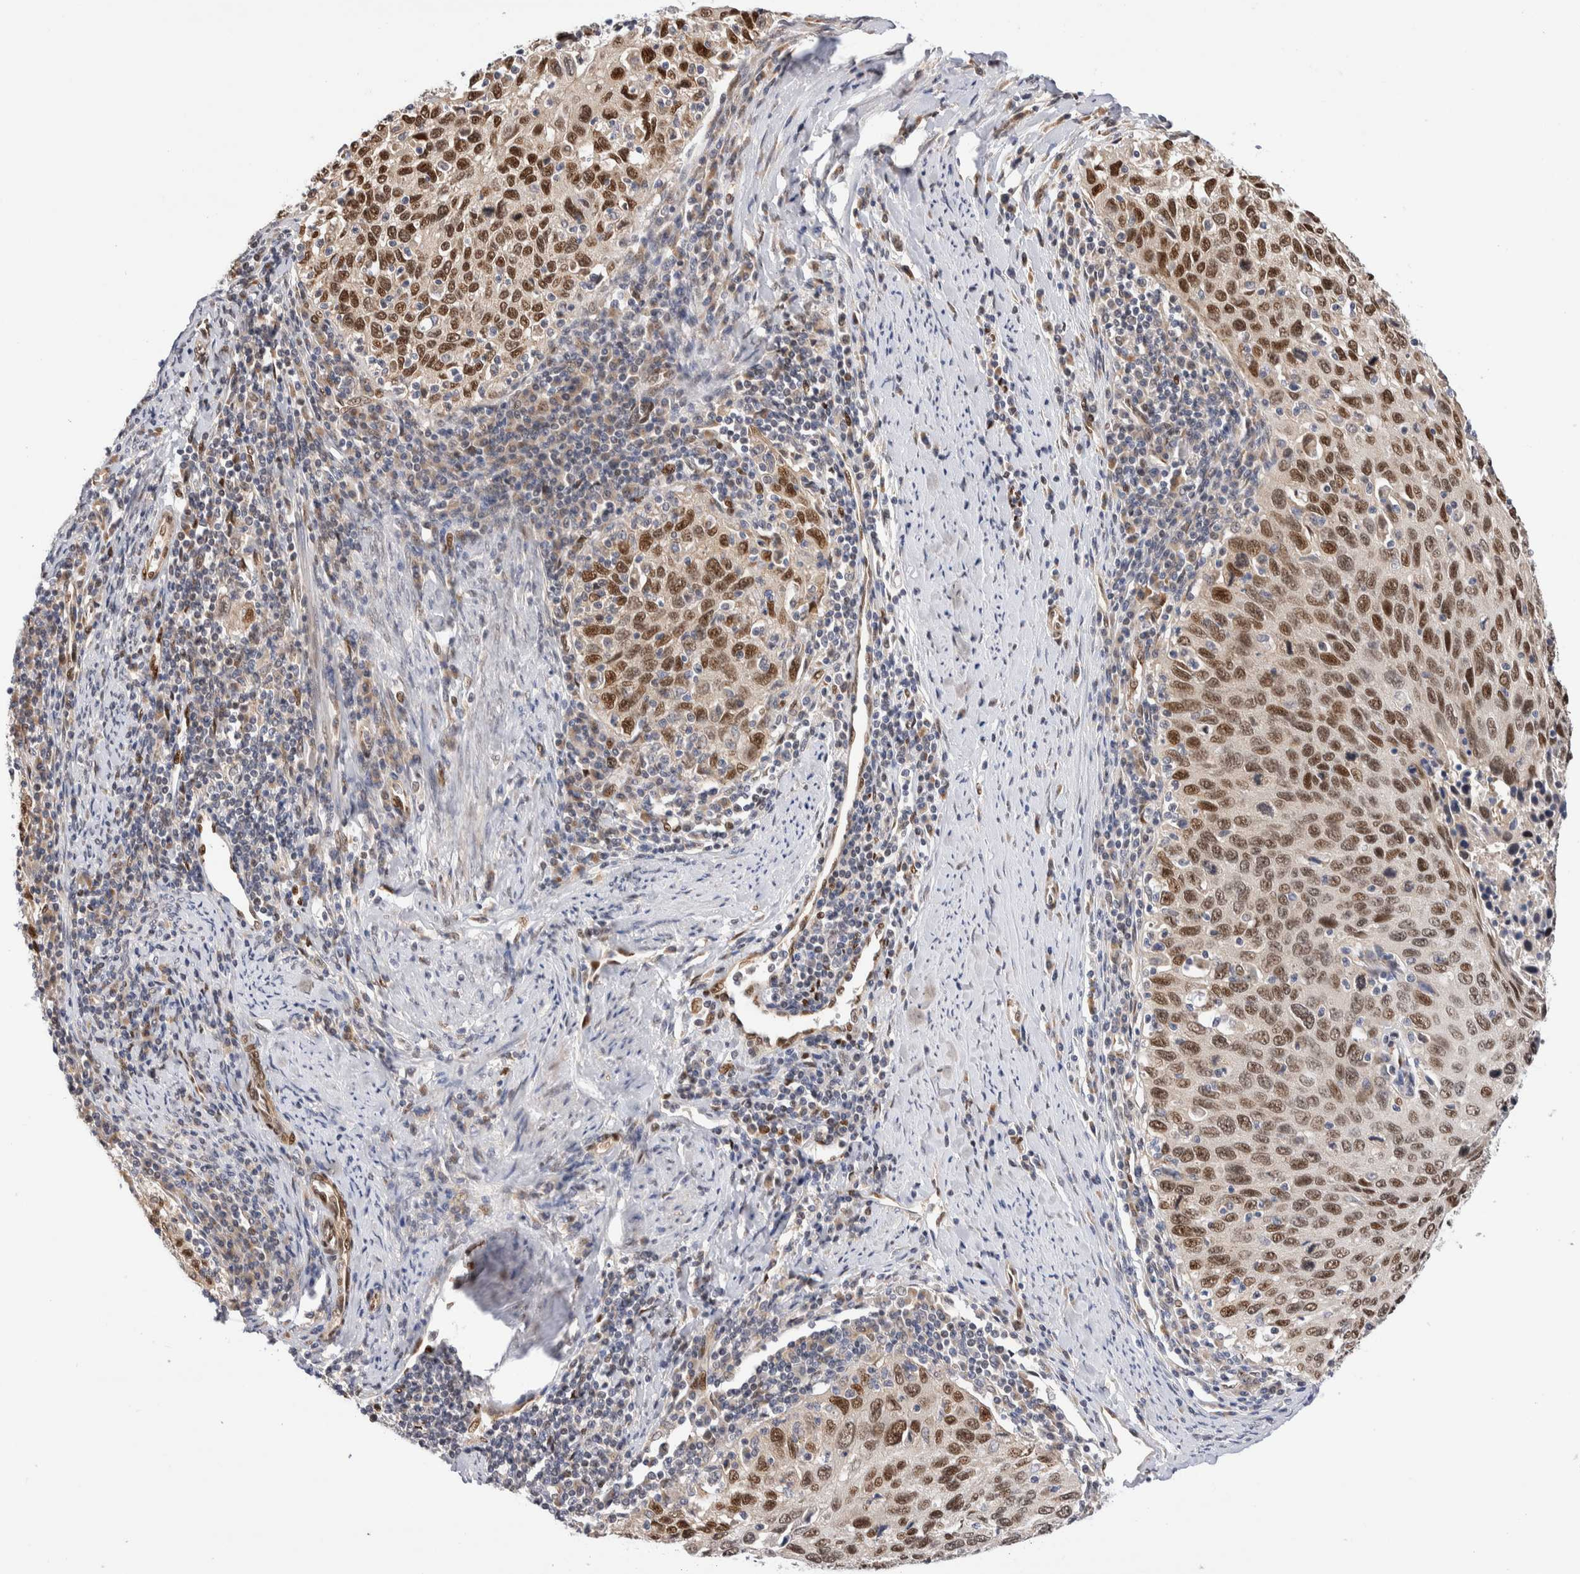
{"staining": {"intensity": "strong", "quantity": "25%-75%", "location": "nuclear"}, "tissue": "cervical cancer", "cell_type": "Tumor cells", "image_type": "cancer", "snomed": [{"axis": "morphology", "description": "Squamous cell carcinoma, NOS"}, {"axis": "topography", "description": "Cervix"}], "caption": "Cervical cancer stained for a protein shows strong nuclear positivity in tumor cells.", "gene": "NSMAF", "patient": {"sex": "female", "age": 53}}